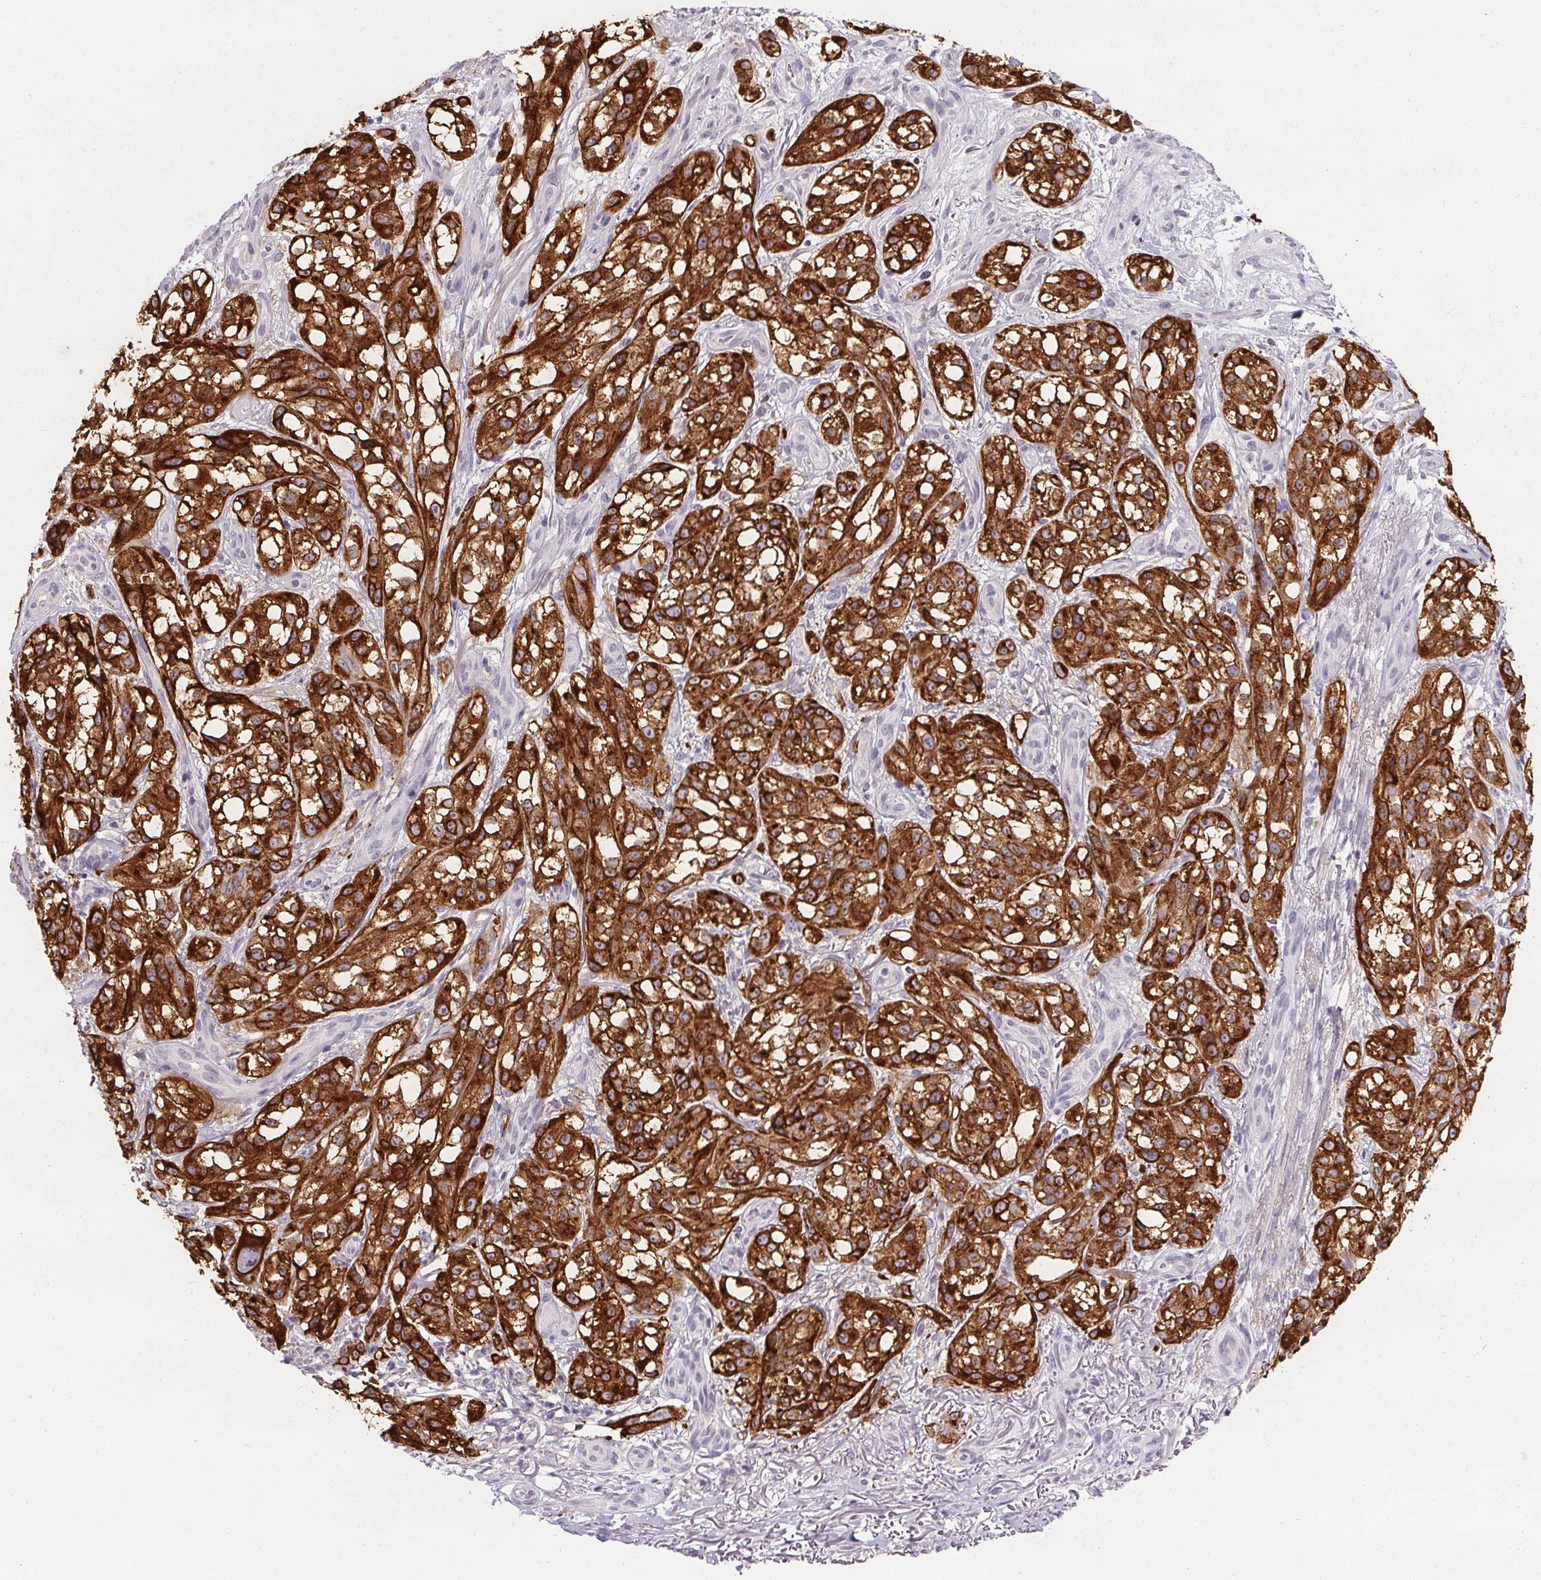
{"staining": {"intensity": "strong", "quantity": ">75%", "location": "cytoplasmic/membranous"}, "tissue": "melanoma", "cell_type": "Tumor cells", "image_type": "cancer", "snomed": [{"axis": "morphology", "description": "Malignant melanoma, NOS"}, {"axis": "topography", "description": "Skin"}], "caption": "There is high levels of strong cytoplasmic/membranous expression in tumor cells of melanoma, as demonstrated by immunohistochemical staining (brown color).", "gene": "PMEL", "patient": {"sex": "female", "age": 85}}